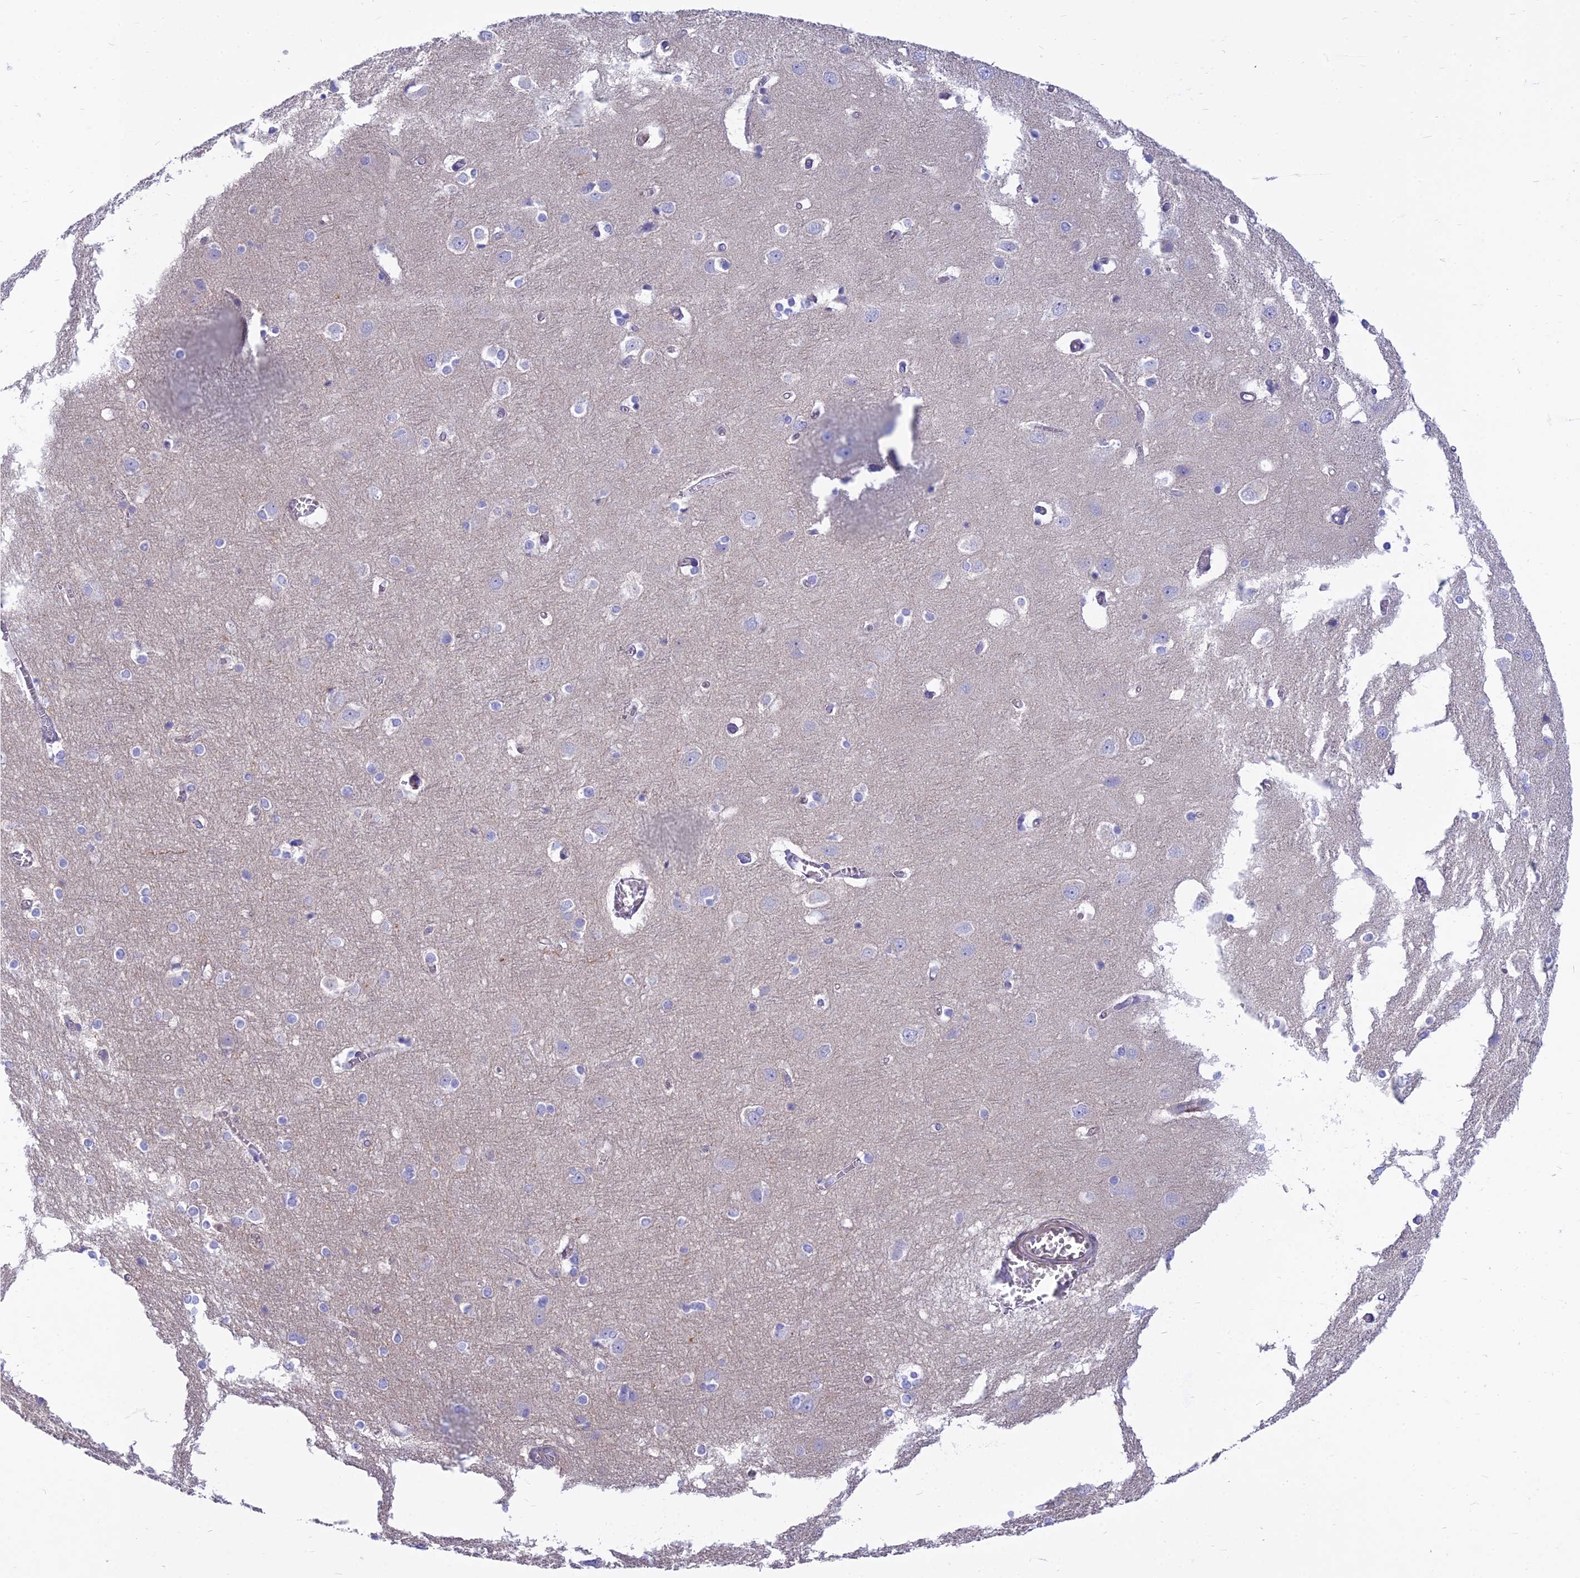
{"staining": {"intensity": "negative", "quantity": "none", "location": "none"}, "tissue": "cerebral cortex", "cell_type": "Endothelial cells", "image_type": "normal", "snomed": [{"axis": "morphology", "description": "Normal tissue, NOS"}, {"axis": "topography", "description": "Cerebral cortex"}], "caption": "The image displays no significant staining in endothelial cells of cerebral cortex. (DAB (3,3'-diaminobenzidine) IHC, high magnification).", "gene": "SMIM24", "patient": {"sex": "male", "age": 54}}